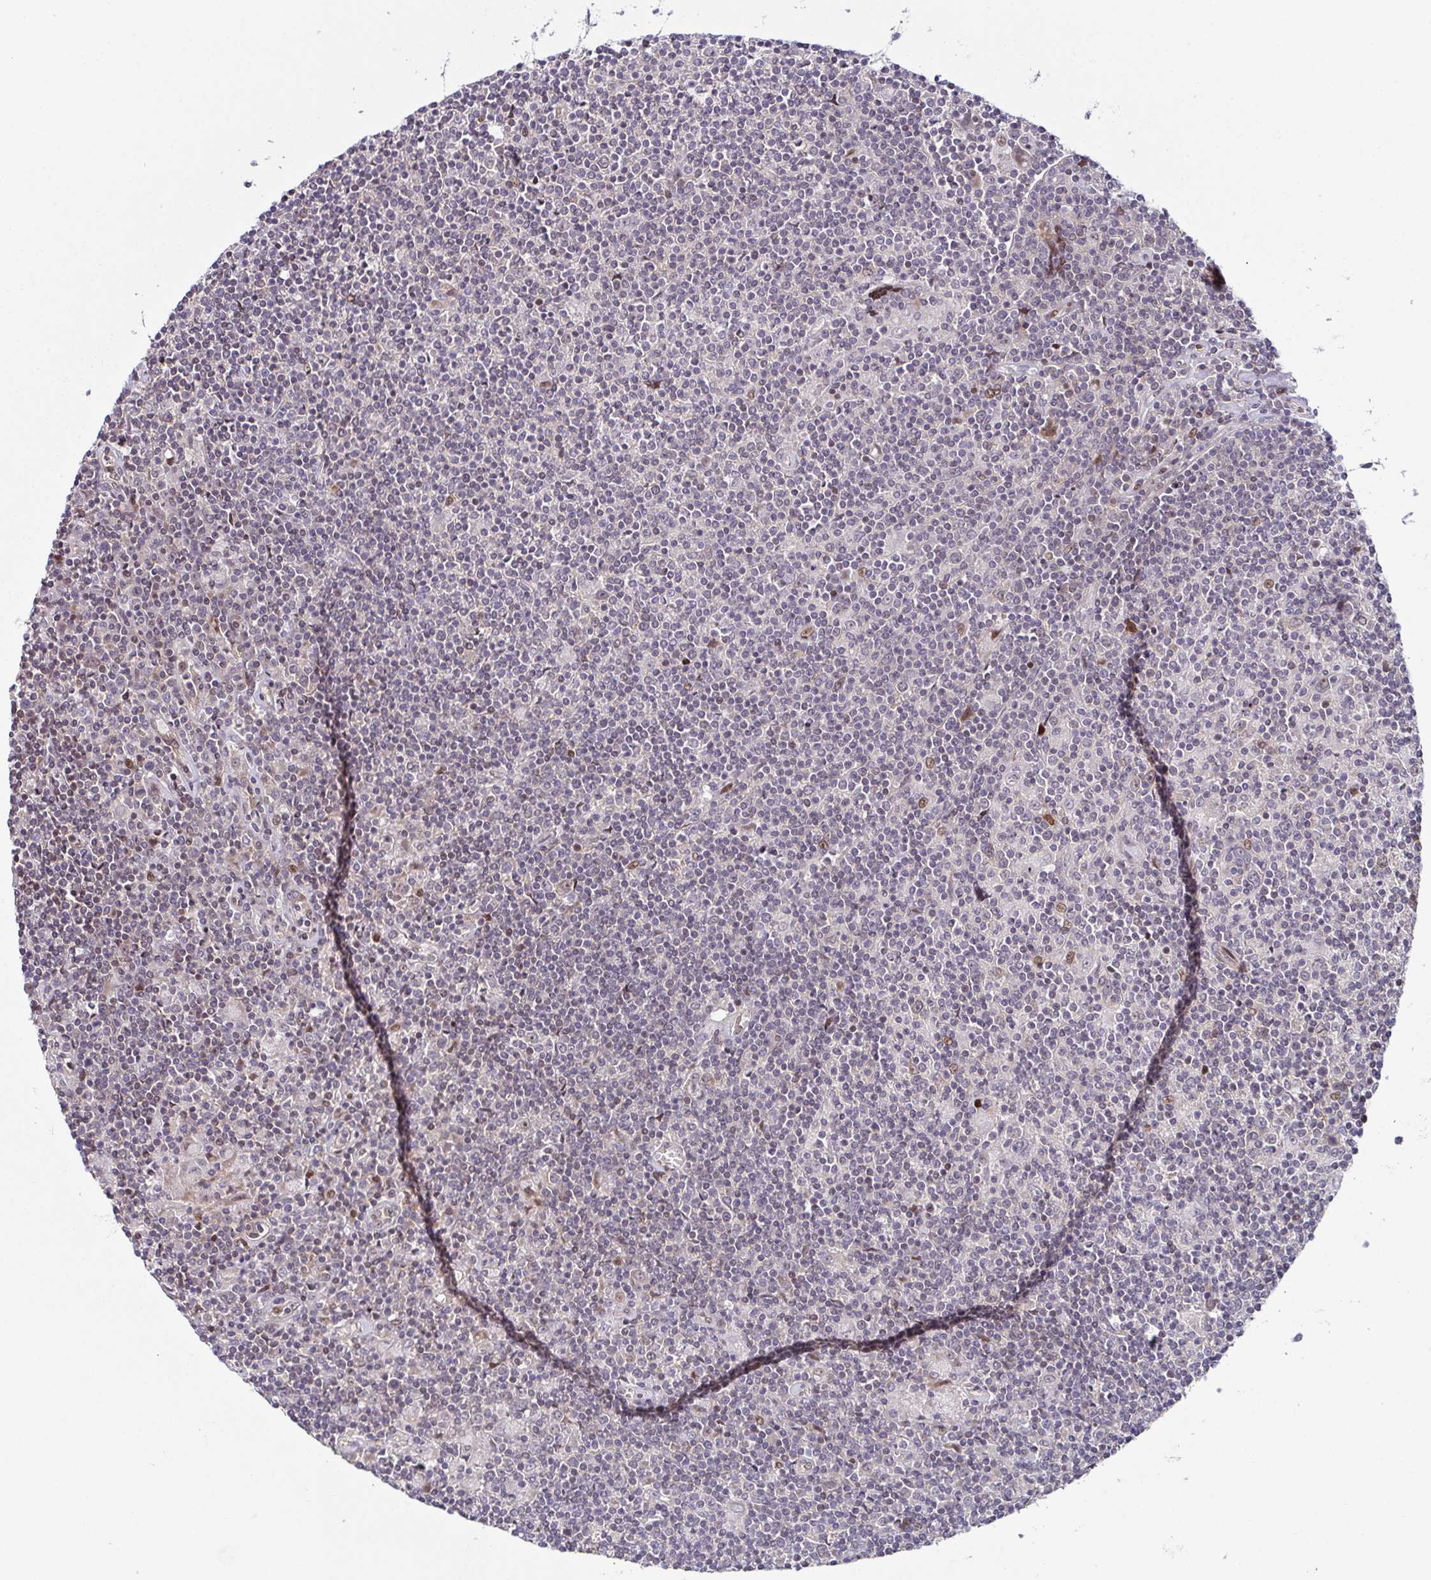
{"staining": {"intensity": "negative", "quantity": "none", "location": "none"}, "tissue": "lymphoma", "cell_type": "Tumor cells", "image_type": "cancer", "snomed": [{"axis": "morphology", "description": "Hodgkin's disease, NOS"}, {"axis": "topography", "description": "Lymph node"}], "caption": "IHC of Hodgkin's disease shows no staining in tumor cells.", "gene": "DNAJB1", "patient": {"sex": "male", "age": 40}}